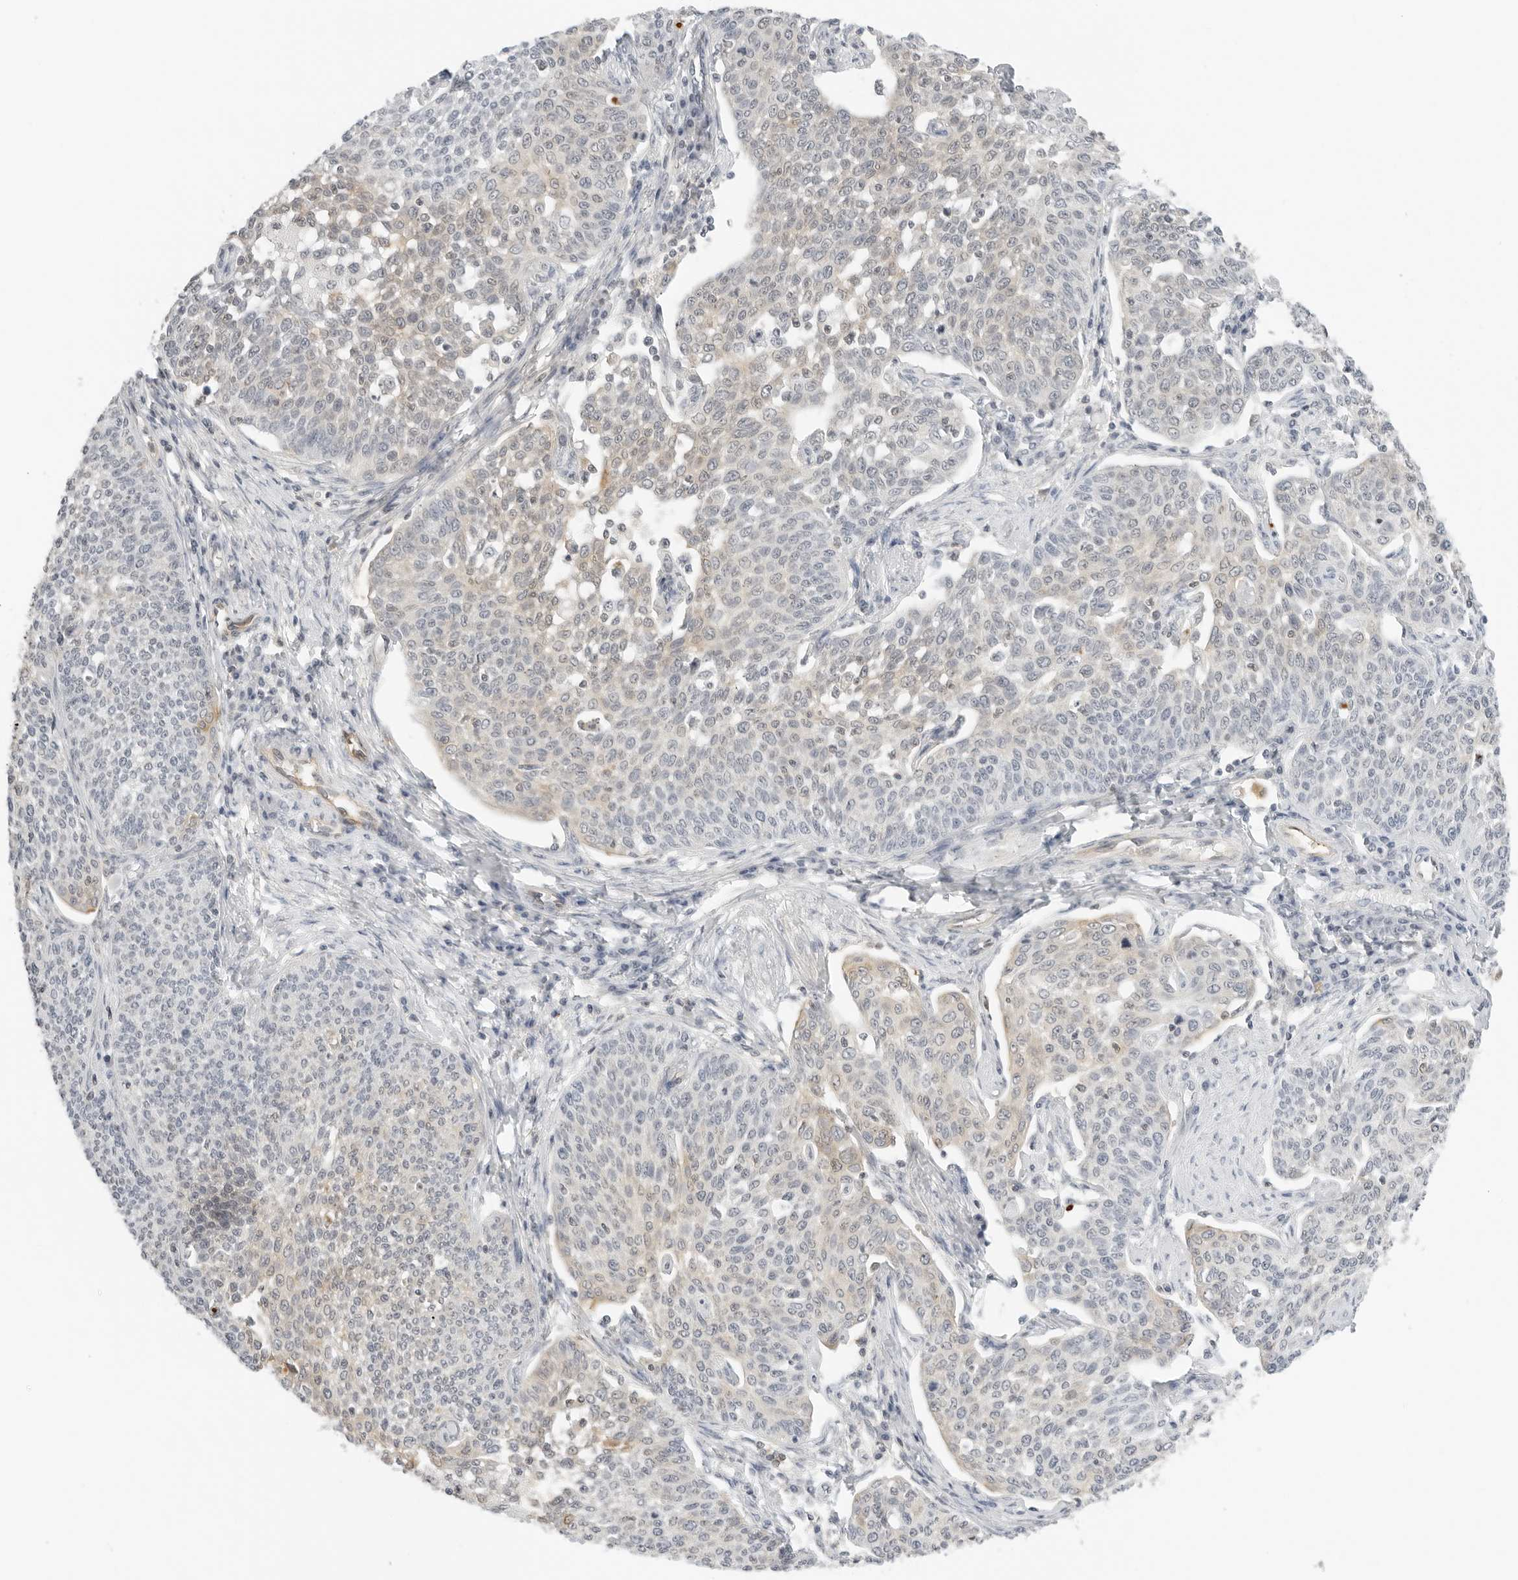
{"staining": {"intensity": "weak", "quantity": "<25%", "location": "cytoplasmic/membranous"}, "tissue": "cervical cancer", "cell_type": "Tumor cells", "image_type": "cancer", "snomed": [{"axis": "morphology", "description": "Squamous cell carcinoma, NOS"}, {"axis": "topography", "description": "Cervix"}], "caption": "This is an immunohistochemistry photomicrograph of human cervical cancer. There is no expression in tumor cells.", "gene": "OSCP1", "patient": {"sex": "female", "age": 34}}